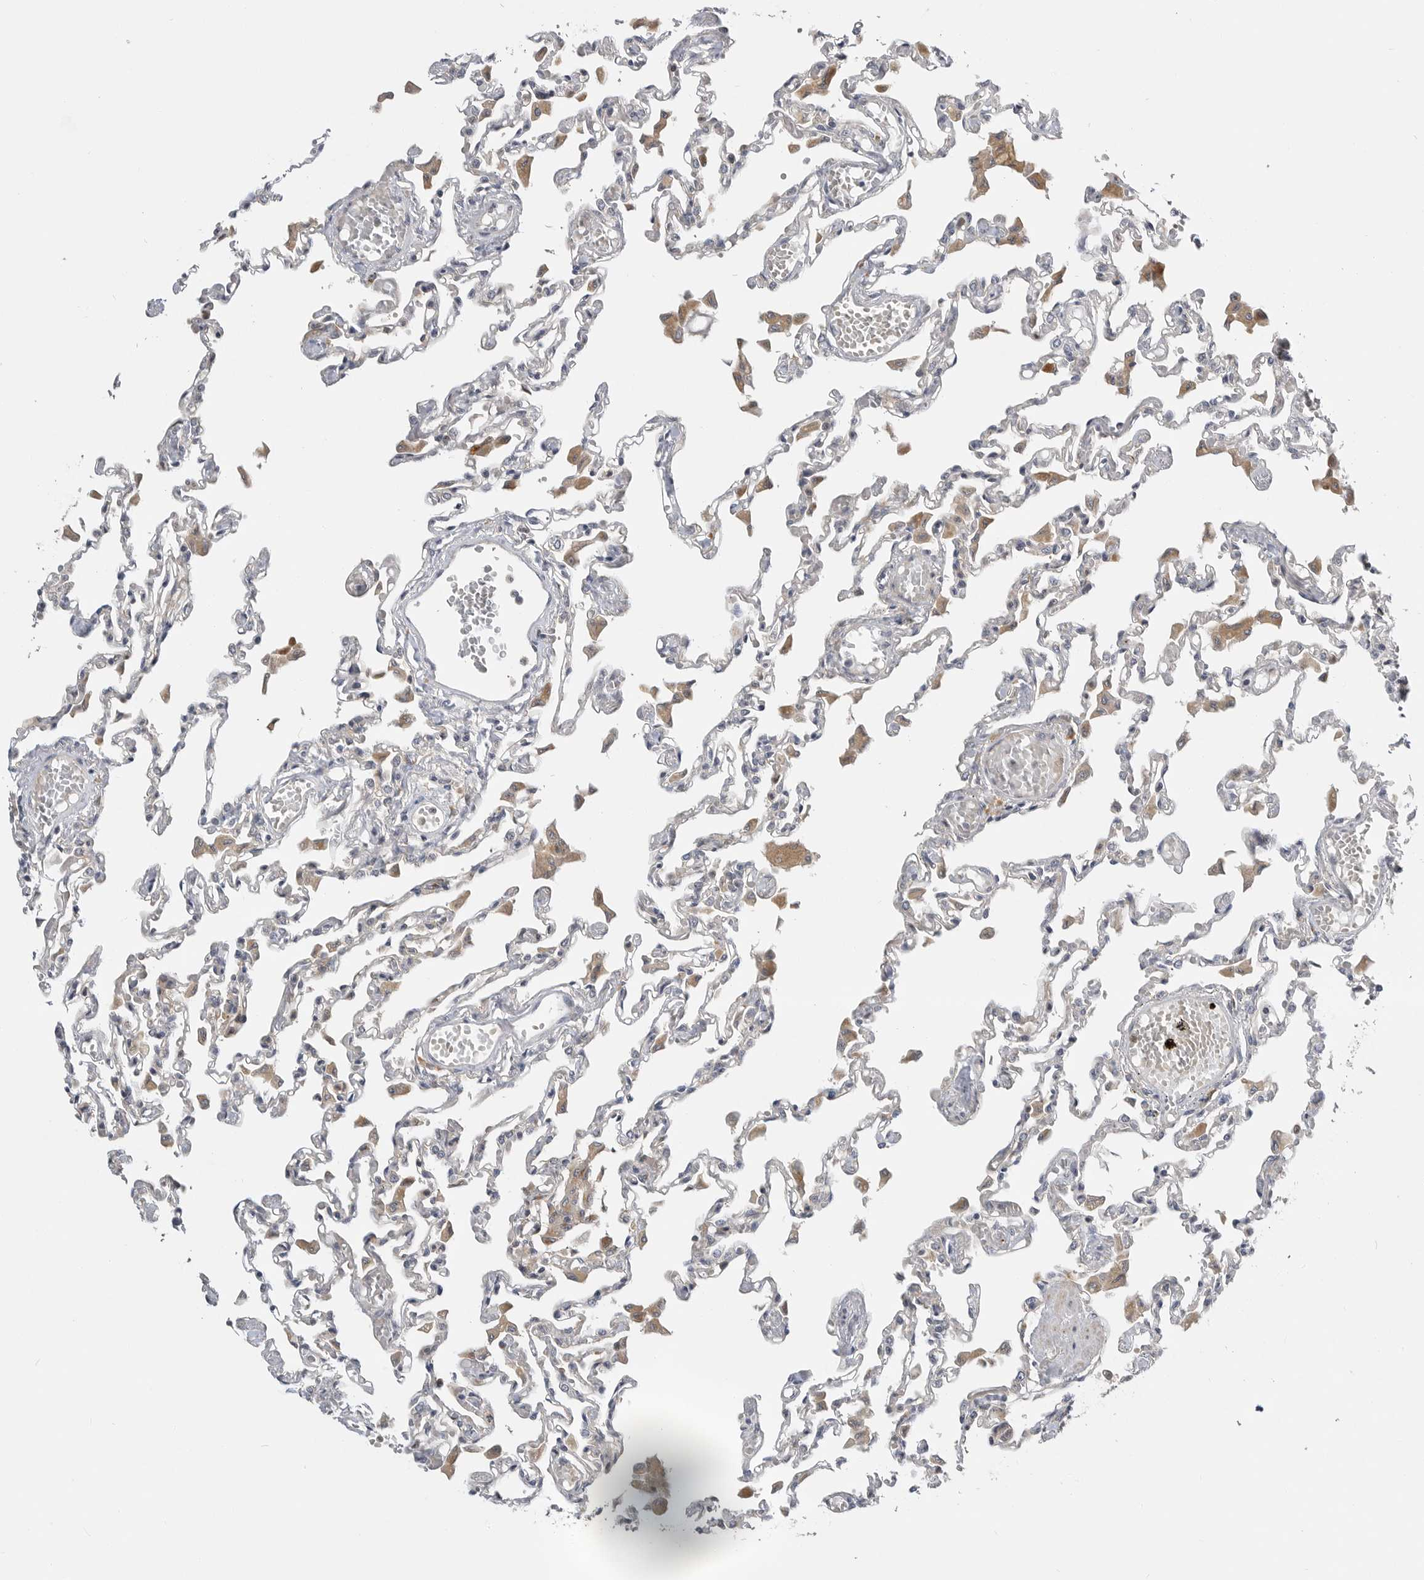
{"staining": {"intensity": "negative", "quantity": "none", "location": "none"}, "tissue": "lung", "cell_type": "Alveolar cells", "image_type": "normal", "snomed": [{"axis": "morphology", "description": "Normal tissue, NOS"}, {"axis": "topography", "description": "Bronchus"}, {"axis": "topography", "description": "Lung"}], "caption": "Histopathology image shows no protein expression in alveolar cells of unremarkable lung. (DAB immunohistochemistry, high magnification).", "gene": "CSNK1G3", "patient": {"sex": "female", "age": 49}}